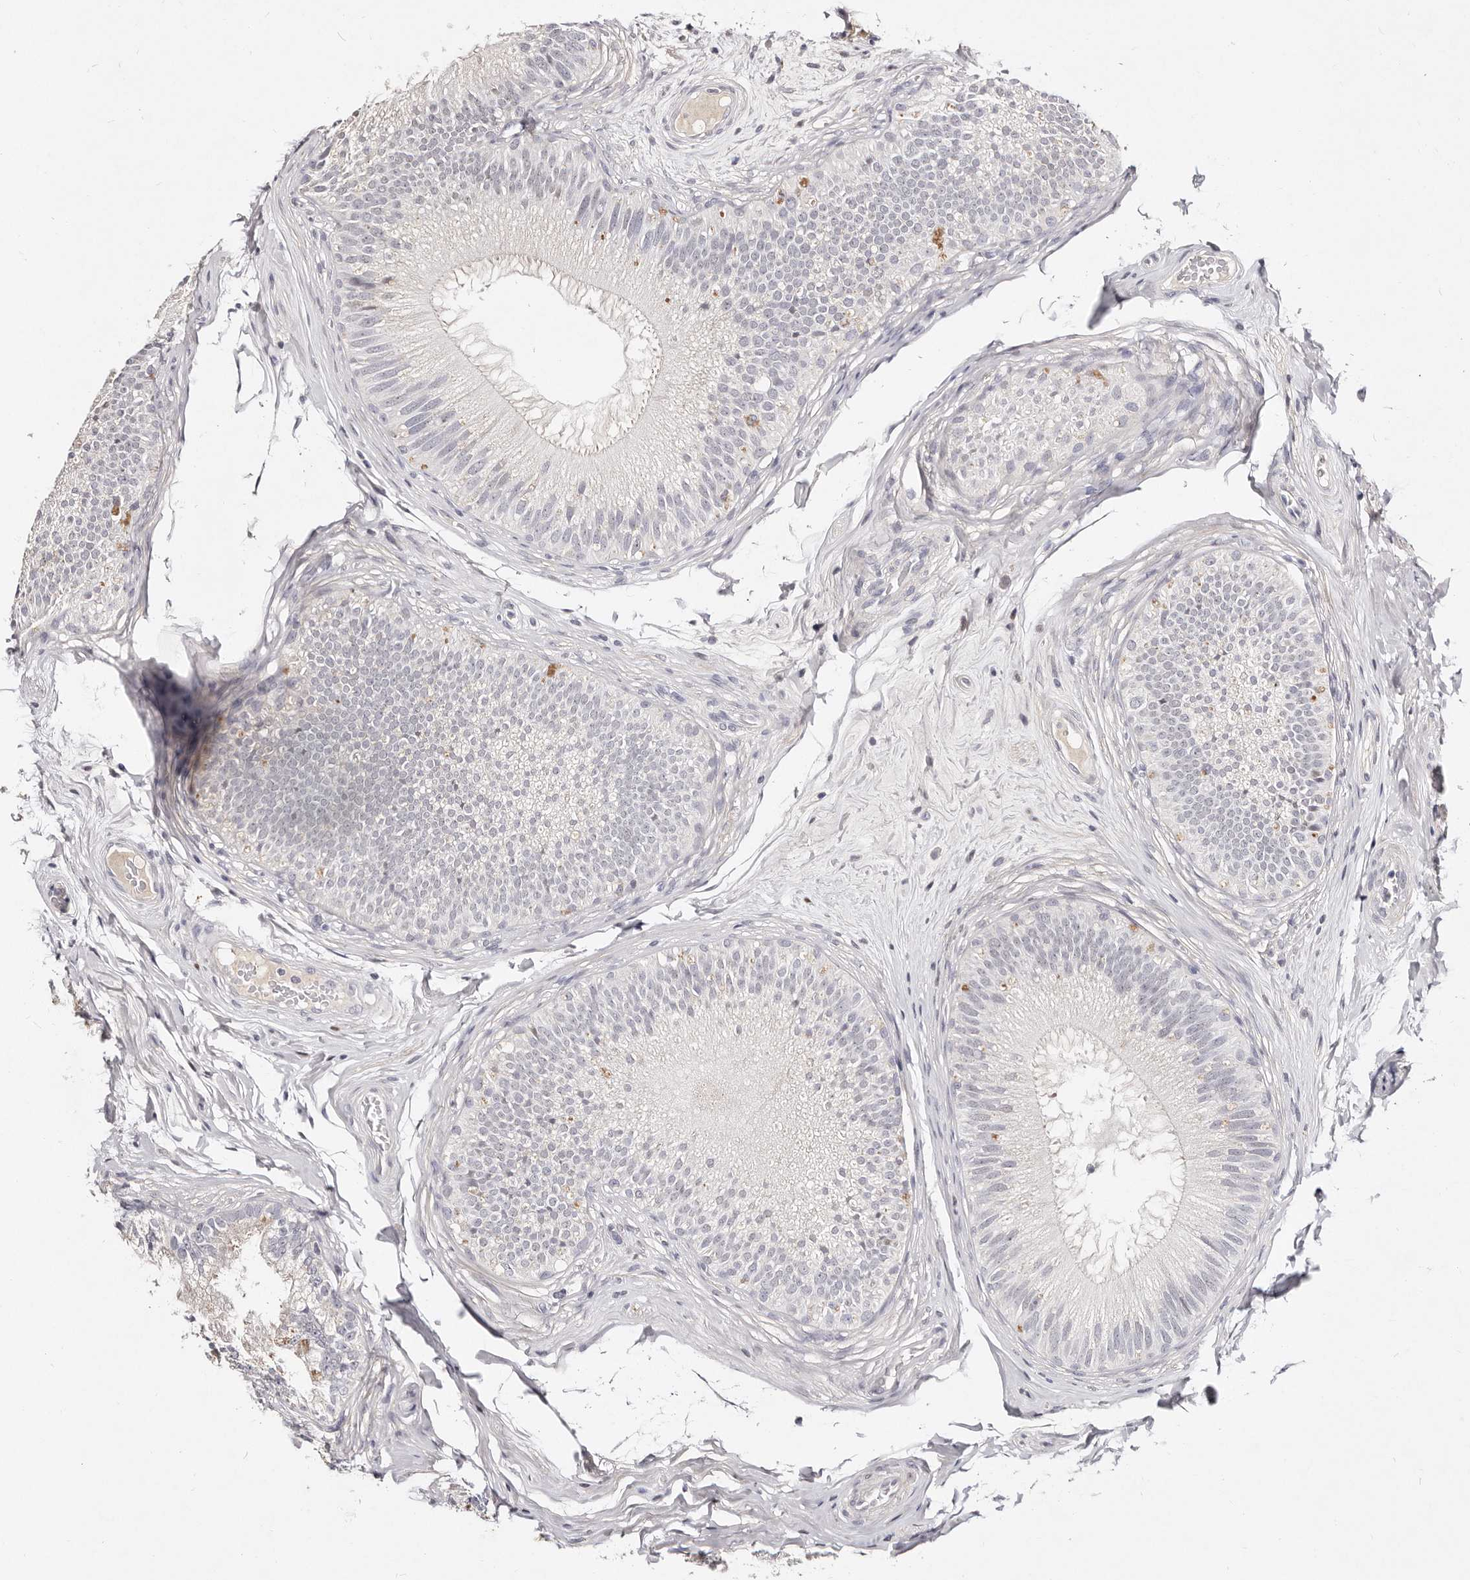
{"staining": {"intensity": "weak", "quantity": "<25%", "location": "cytoplasmic/membranous"}, "tissue": "epididymis", "cell_type": "Glandular cells", "image_type": "normal", "snomed": [{"axis": "morphology", "description": "Normal tissue, NOS"}, {"axis": "topography", "description": "Epididymis"}], "caption": "IHC of normal human epididymis exhibits no staining in glandular cells.", "gene": "MRPS33", "patient": {"sex": "male", "age": 45}}